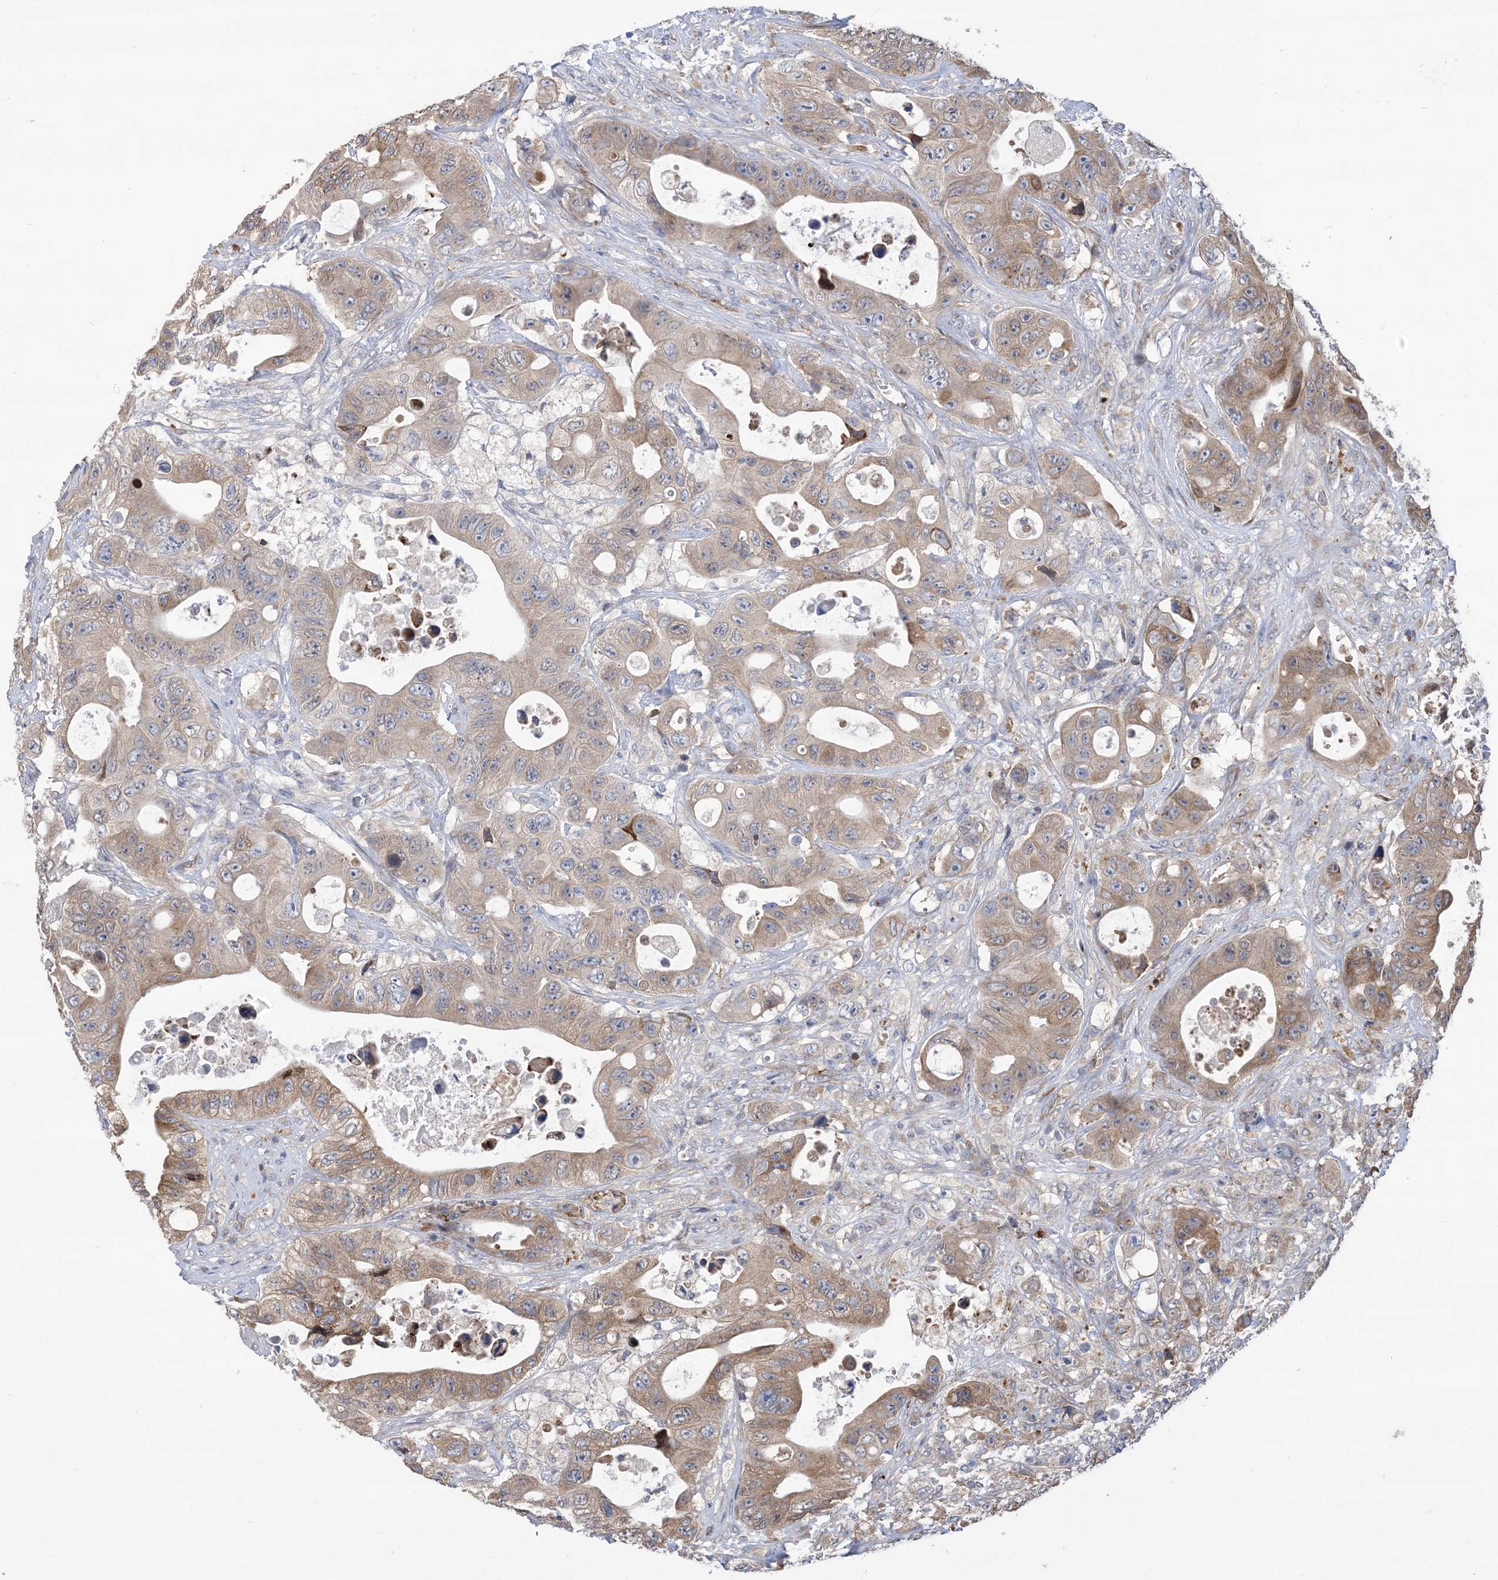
{"staining": {"intensity": "moderate", "quantity": ">75%", "location": "cytoplasmic/membranous"}, "tissue": "colorectal cancer", "cell_type": "Tumor cells", "image_type": "cancer", "snomed": [{"axis": "morphology", "description": "Adenocarcinoma, NOS"}, {"axis": "topography", "description": "Colon"}], "caption": "DAB immunohistochemical staining of colorectal adenocarcinoma reveals moderate cytoplasmic/membranous protein expression in about >75% of tumor cells.", "gene": "CLEC16A", "patient": {"sex": "female", "age": 46}}